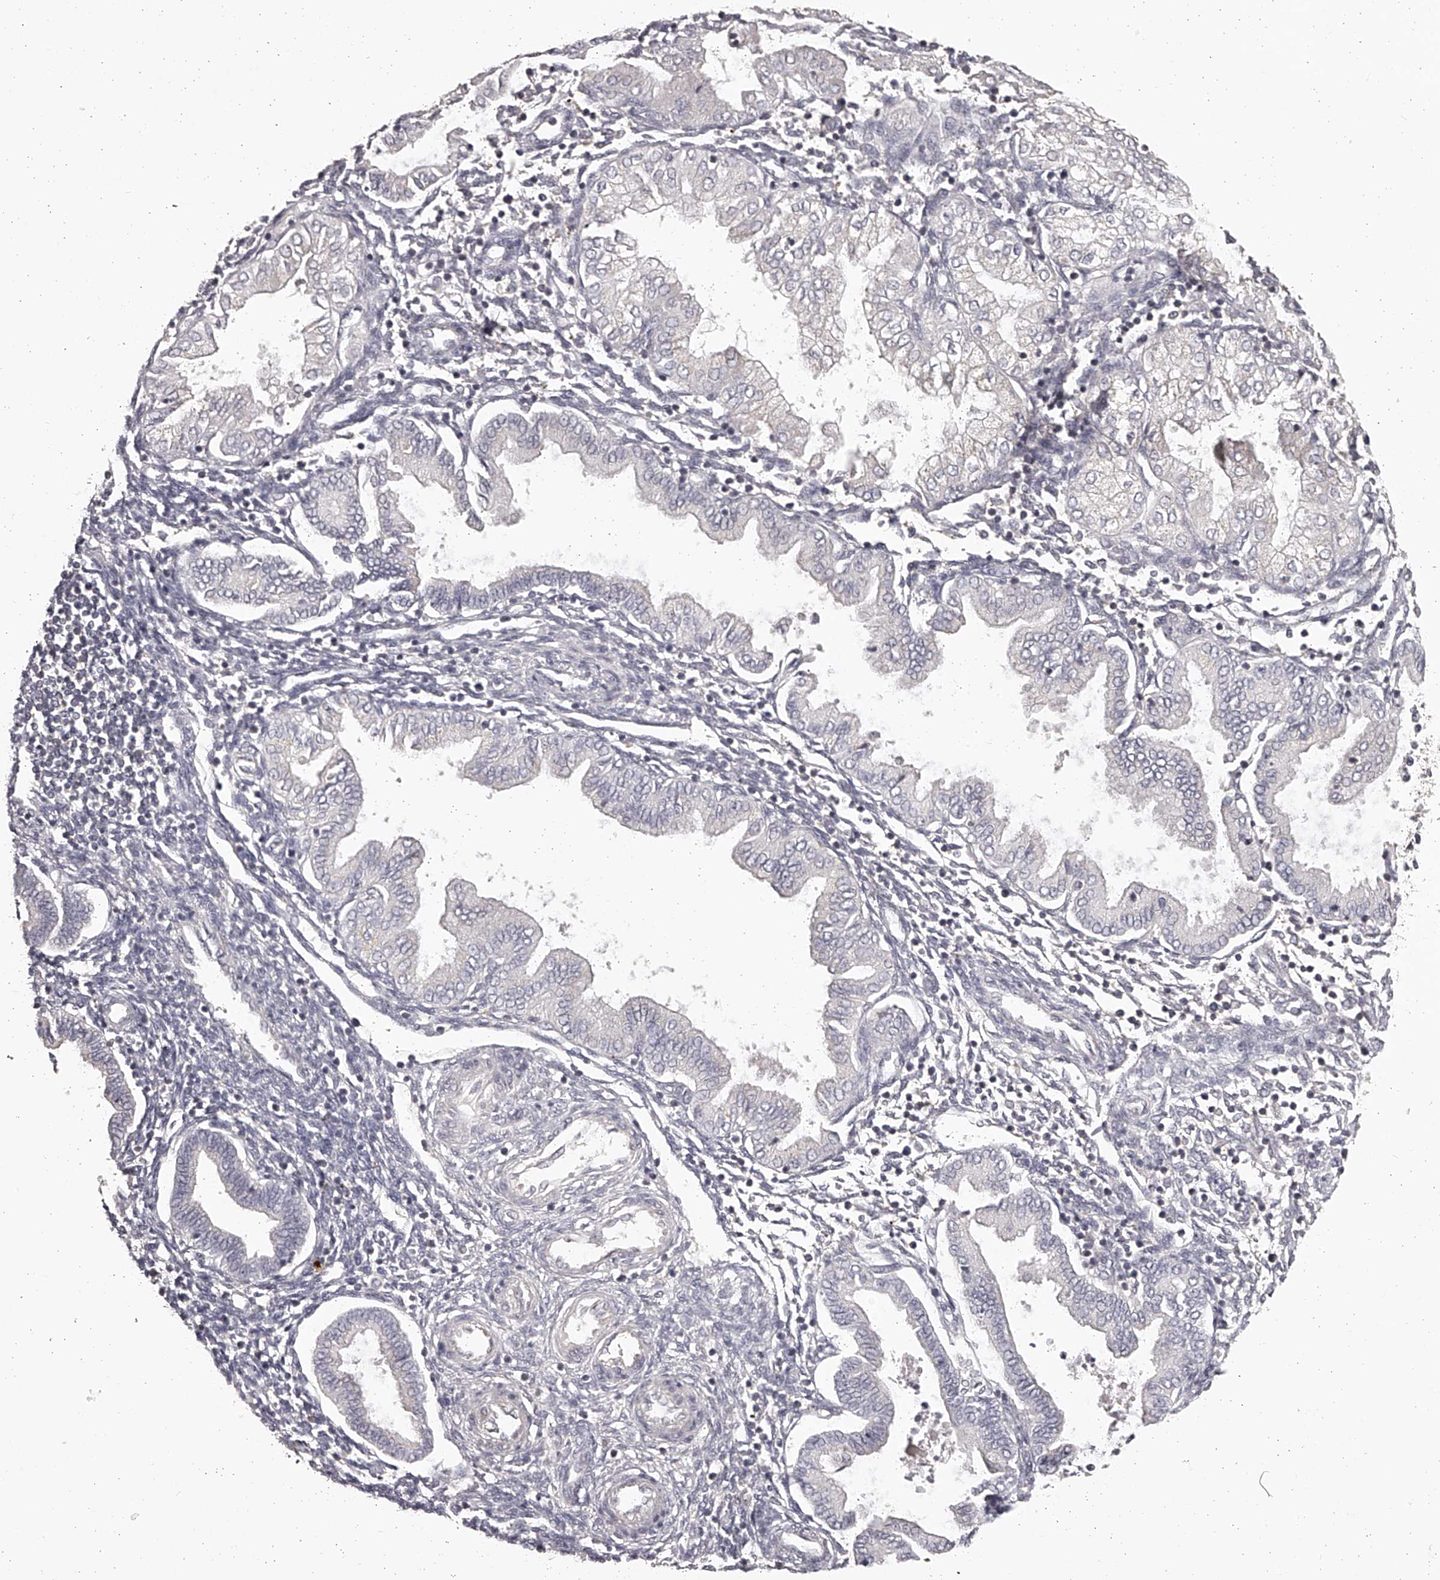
{"staining": {"intensity": "negative", "quantity": "none", "location": "none"}, "tissue": "endometrium", "cell_type": "Cells in endometrial stroma", "image_type": "normal", "snomed": [{"axis": "morphology", "description": "Normal tissue, NOS"}, {"axis": "topography", "description": "Endometrium"}], "caption": "IHC of benign human endometrium reveals no staining in cells in endometrial stroma. The staining was performed using DAB to visualize the protein expression in brown, while the nuclei were stained in blue with hematoxylin (Magnification: 20x).", "gene": "TNN", "patient": {"sex": "female", "age": 53}}